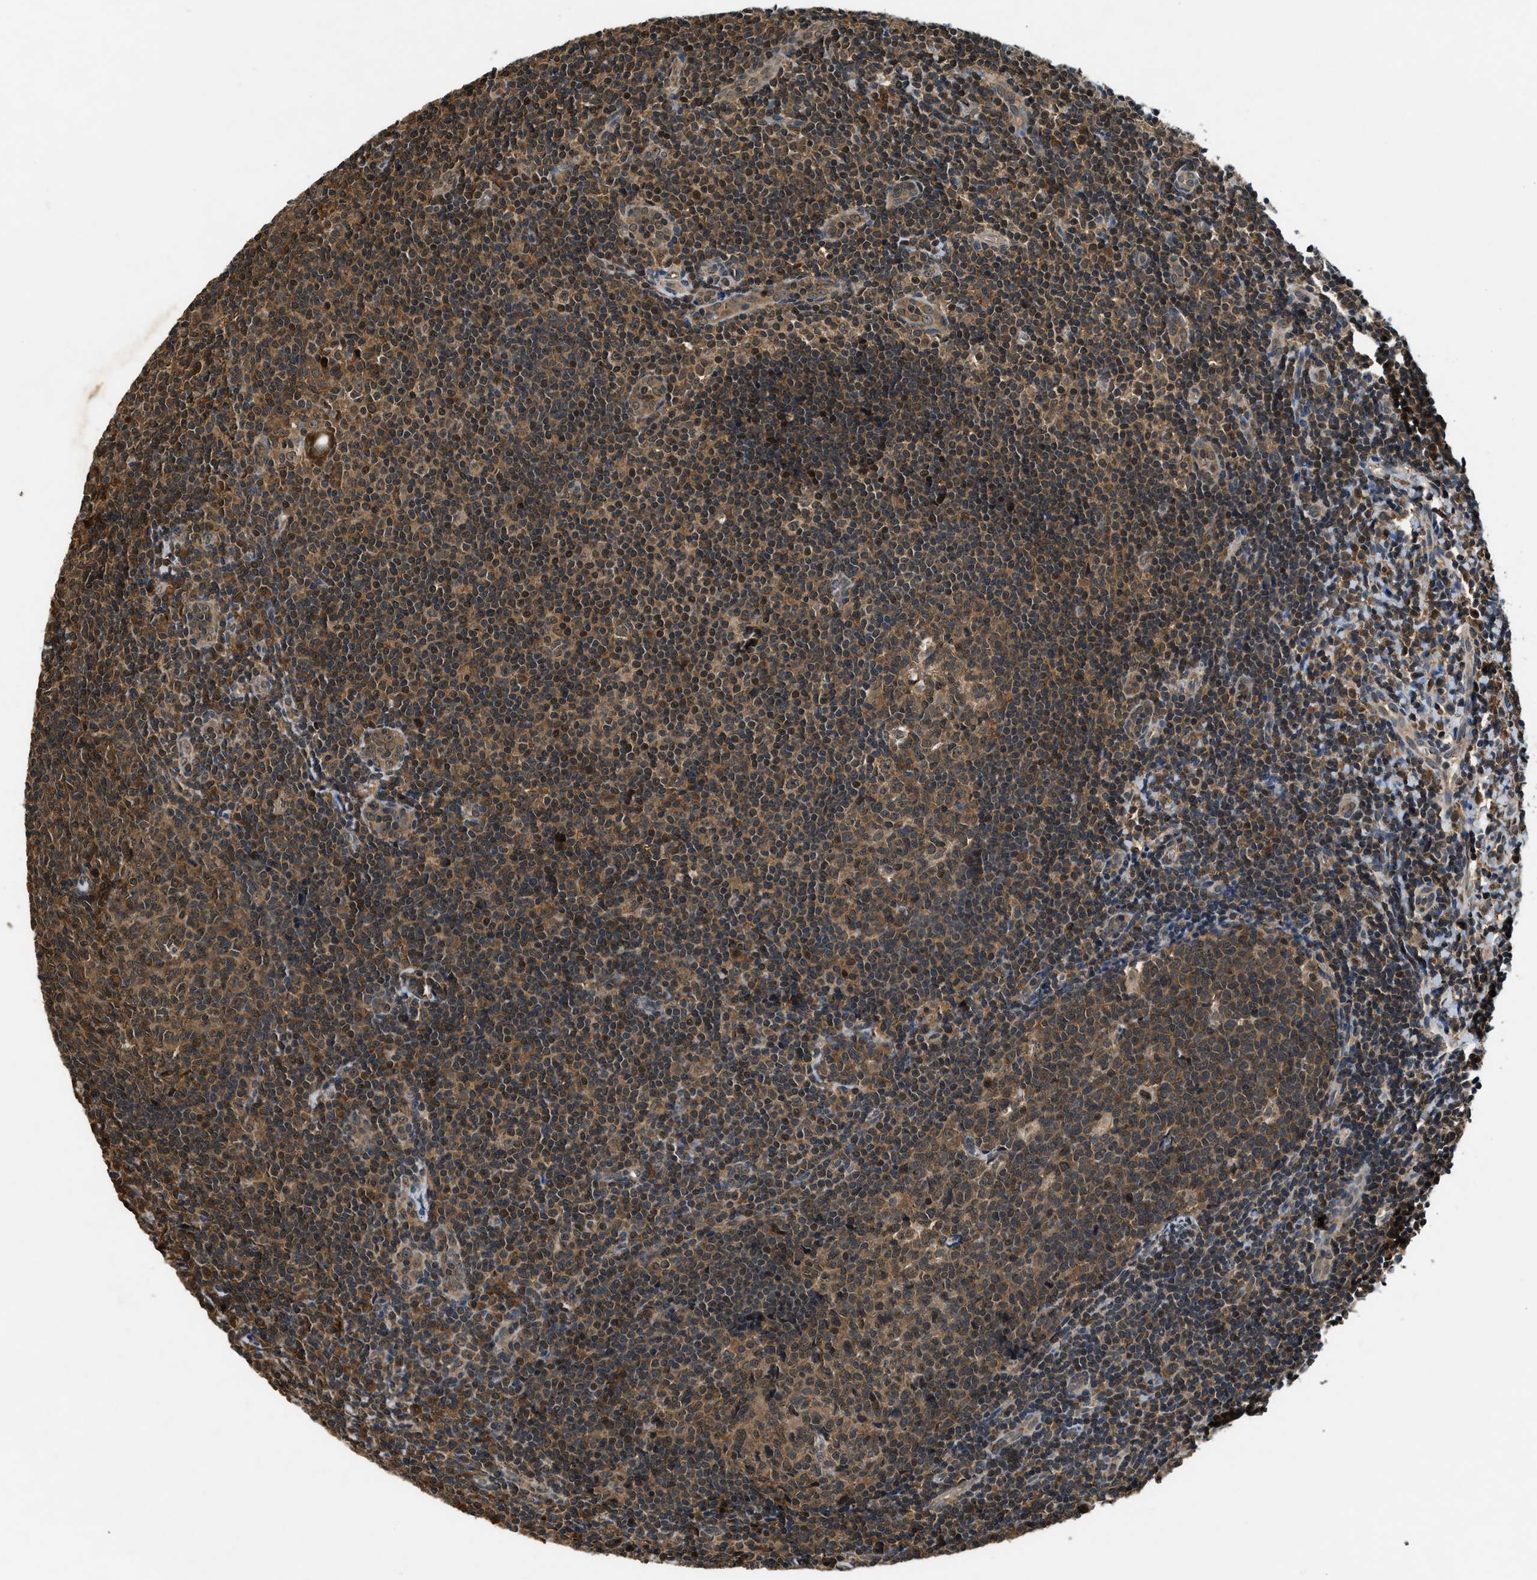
{"staining": {"intensity": "moderate", "quantity": ">75%", "location": "cytoplasmic/membranous"}, "tissue": "tonsil", "cell_type": "Germinal center cells", "image_type": "normal", "snomed": [{"axis": "morphology", "description": "Normal tissue, NOS"}, {"axis": "topography", "description": "Tonsil"}], "caption": "Protein staining shows moderate cytoplasmic/membranous expression in about >75% of germinal center cells in benign tonsil. (DAB = brown stain, brightfield microscopy at high magnification).", "gene": "RPS6KB1", "patient": {"sex": "male", "age": 37}}